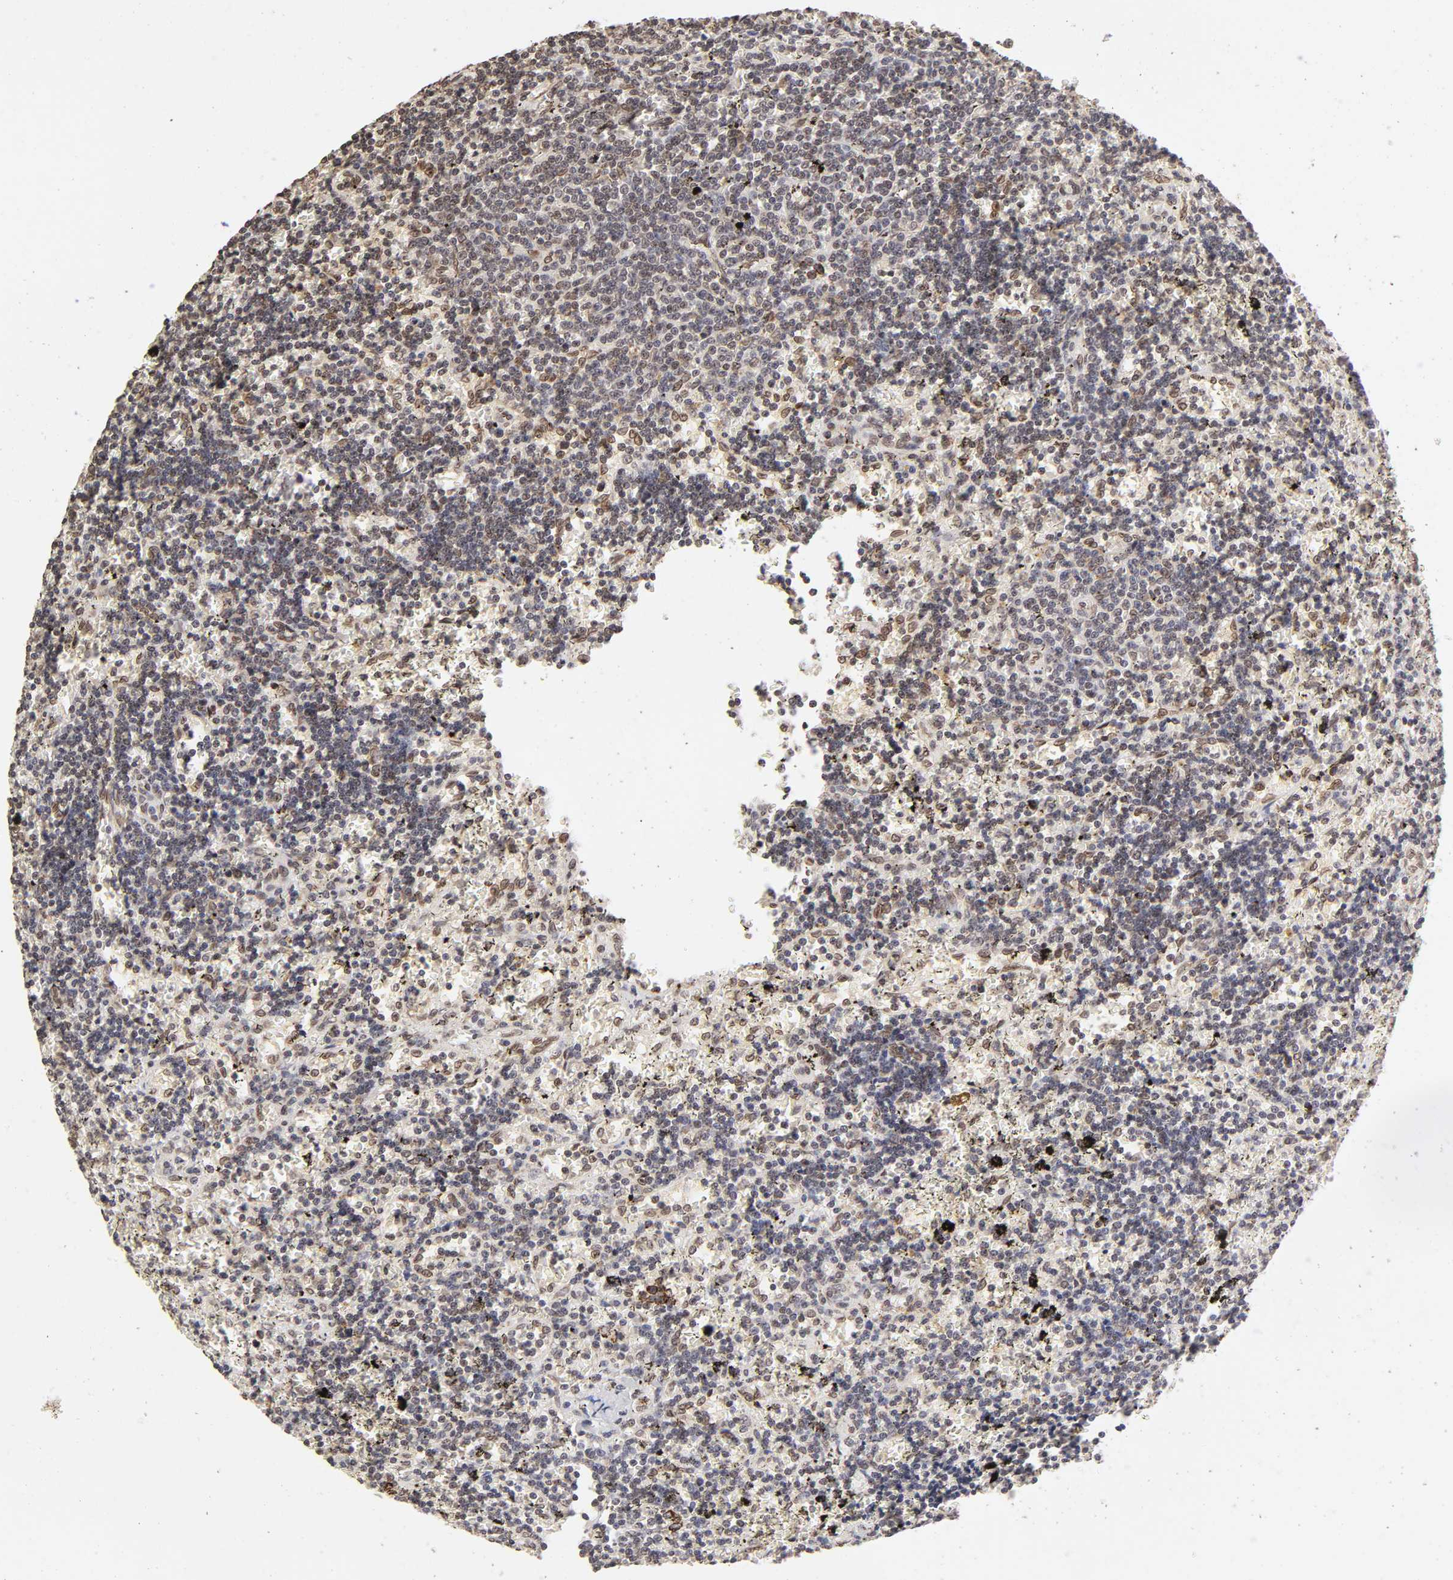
{"staining": {"intensity": "weak", "quantity": "<25%", "location": "nuclear"}, "tissue": "lymphoma", "cell_type": "Tumor cells", "image_type": "cancer", "snomed": [{"axis": "morphology", "description": "Malignant lymphoma, non-Hodgkin's type, Low grade"}, {"axis": "topography", "description": "Spleen"}], "caption": "The image exhibits no significant expression in tumor cells of lymphoma.", "gene": "MLLT6", "patient": {"sex": "male", "age": 60}}